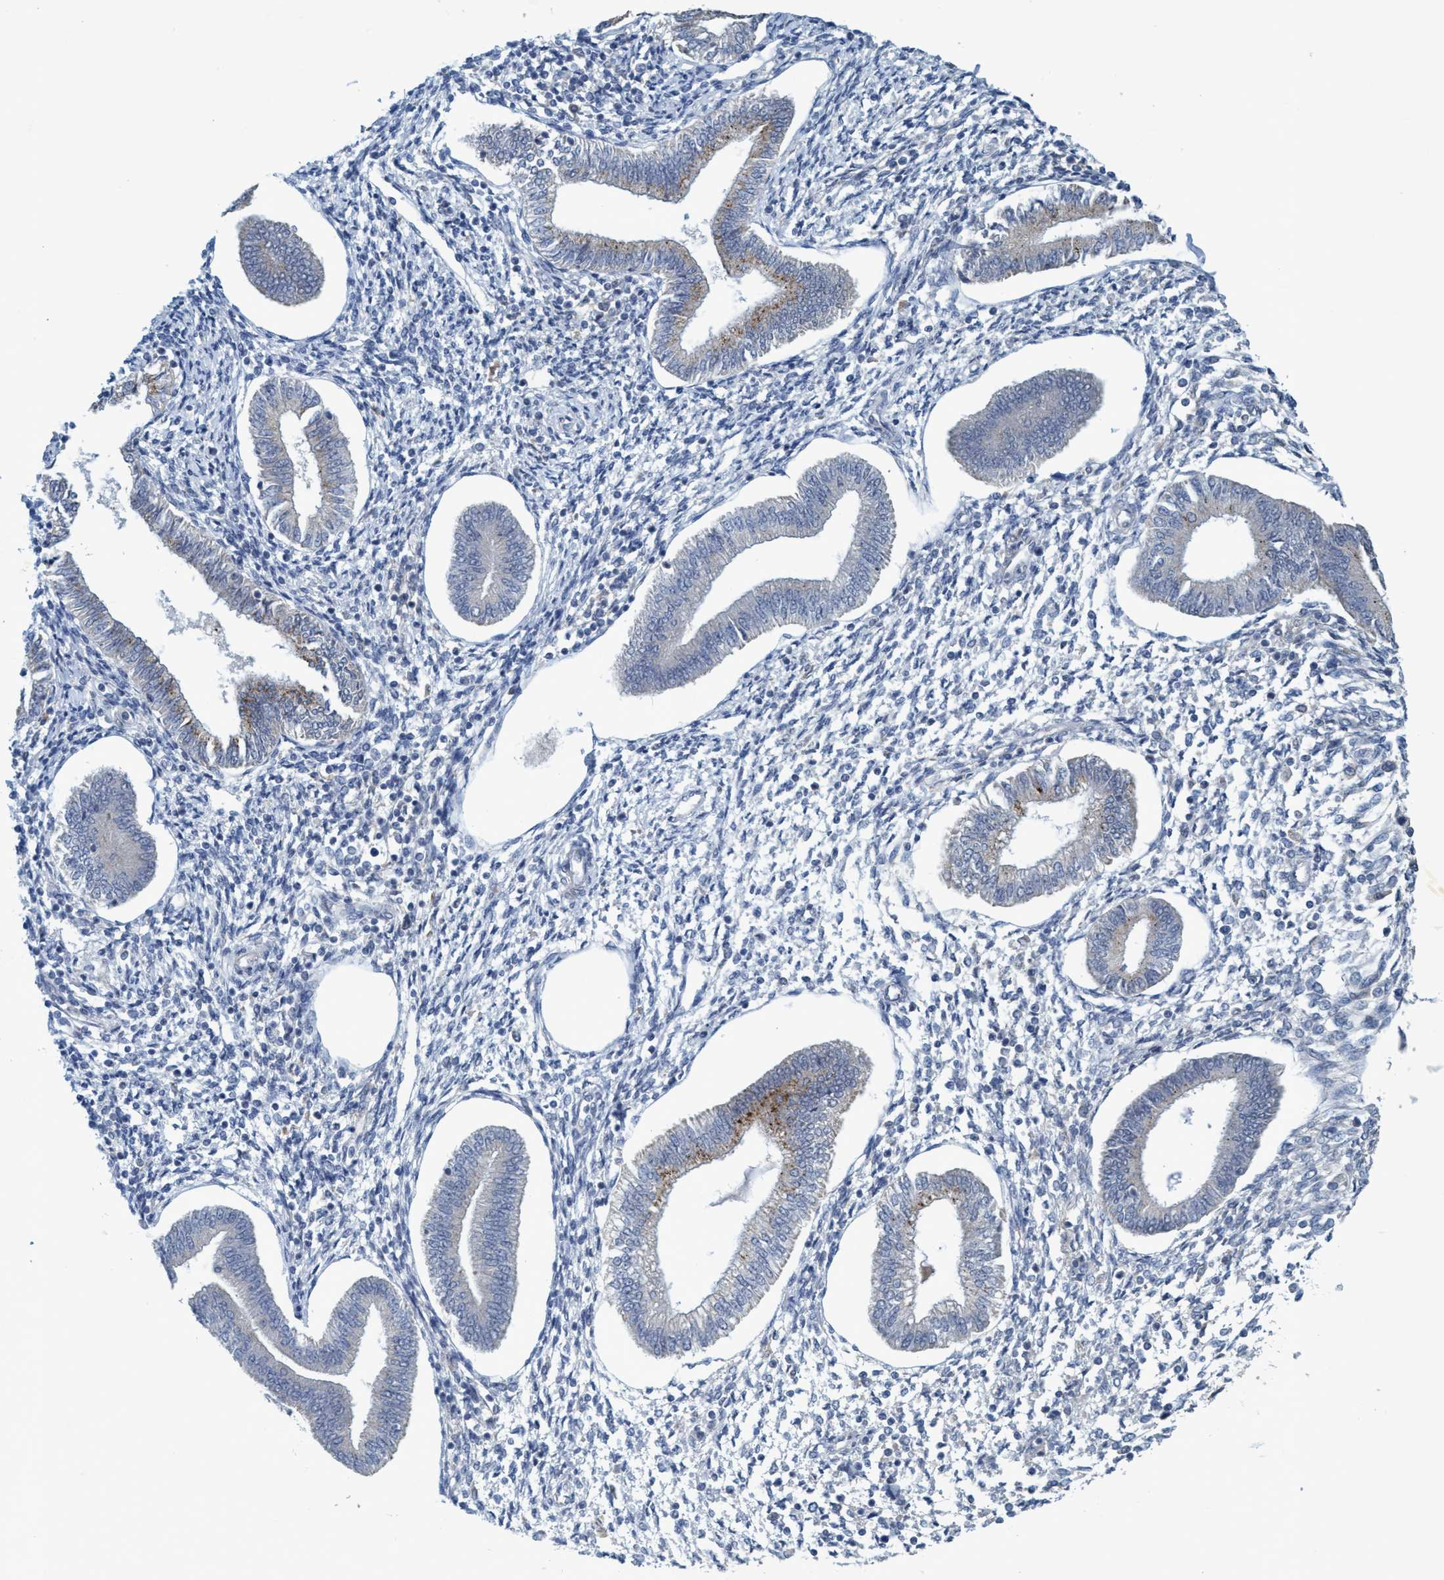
{"staining": {"intensity": "negative", "quantity": "none", "location": "none"}, "tissue": "endometrium", "cell_type": "Cells in endometrial stroma", "image_type": "normal", "snomed": [{"axis": "morphology", "description": "Normal tissue, NOS"}, {"axis": "topography", "description": "Endometrium"}], "caption": "Cells in endometrial stroma show no significant expression in unremarkable endometrium. The staining was performed using DAB to visualize the protein expression in brown, while the nuclei were stained in blue with hematoxylin (Magnification: 20x).", "gene": "RNF208", "patient": {"sex": "female", "age": 50}}